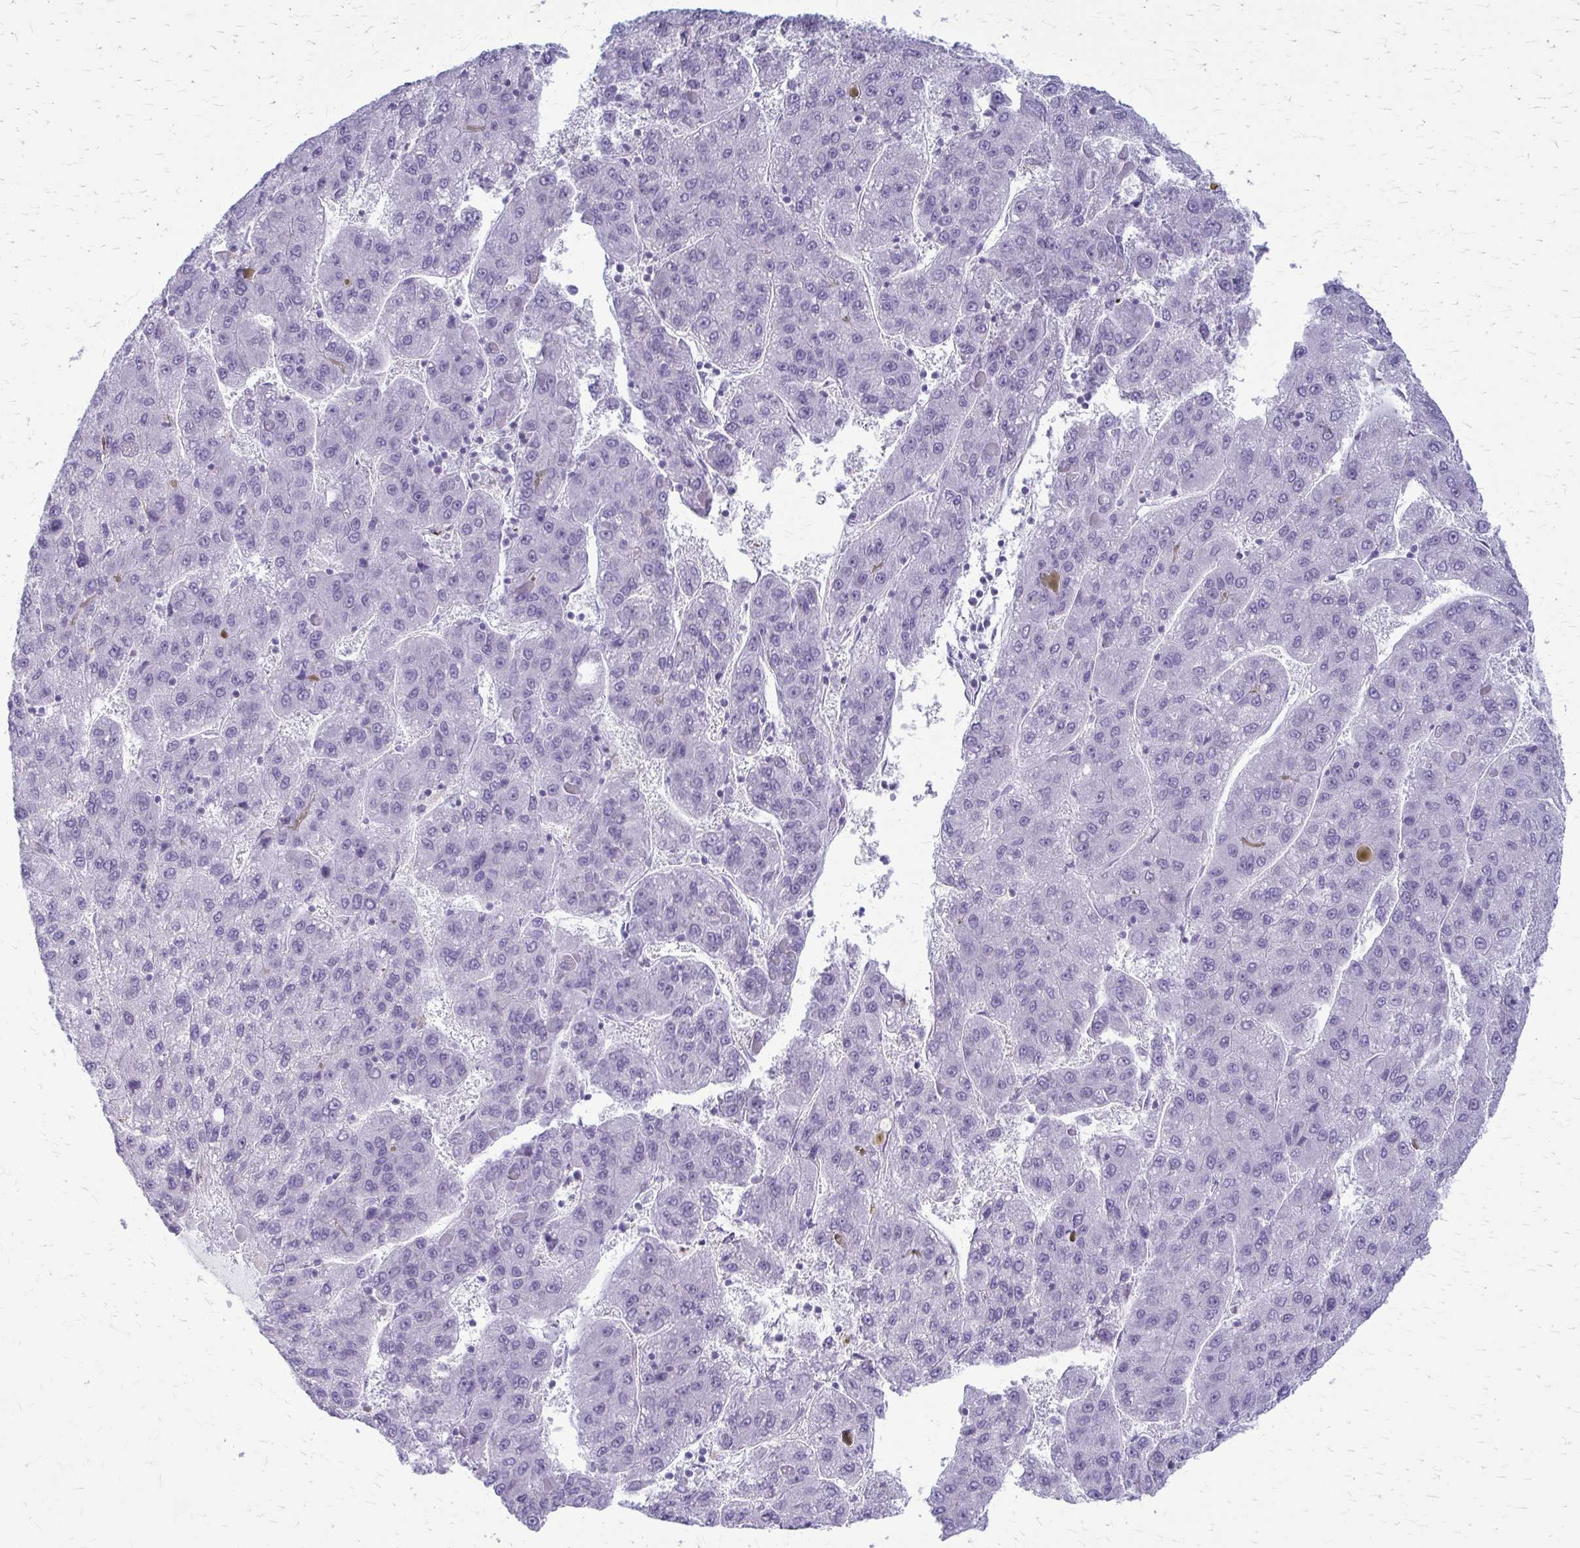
{"staining": {"intensity": "negative", "quantity": "none", "location": "none"}, "tissue": "liver cancer", "cell_type": "Tumor cells", "image_type": "cancer", "snomed": [{"axis": "morphology", "description": "Carcinoma, Hepatocellular, NOS"}, {"axis": "topography", "description": "Liver"}], "caption": "Protein analysis of hepatocellular carcinoma (liver) reveals no significant expression in tumor cells.", "gene": "DEPP1", "patient": {"sex": "female", "age": 82}}